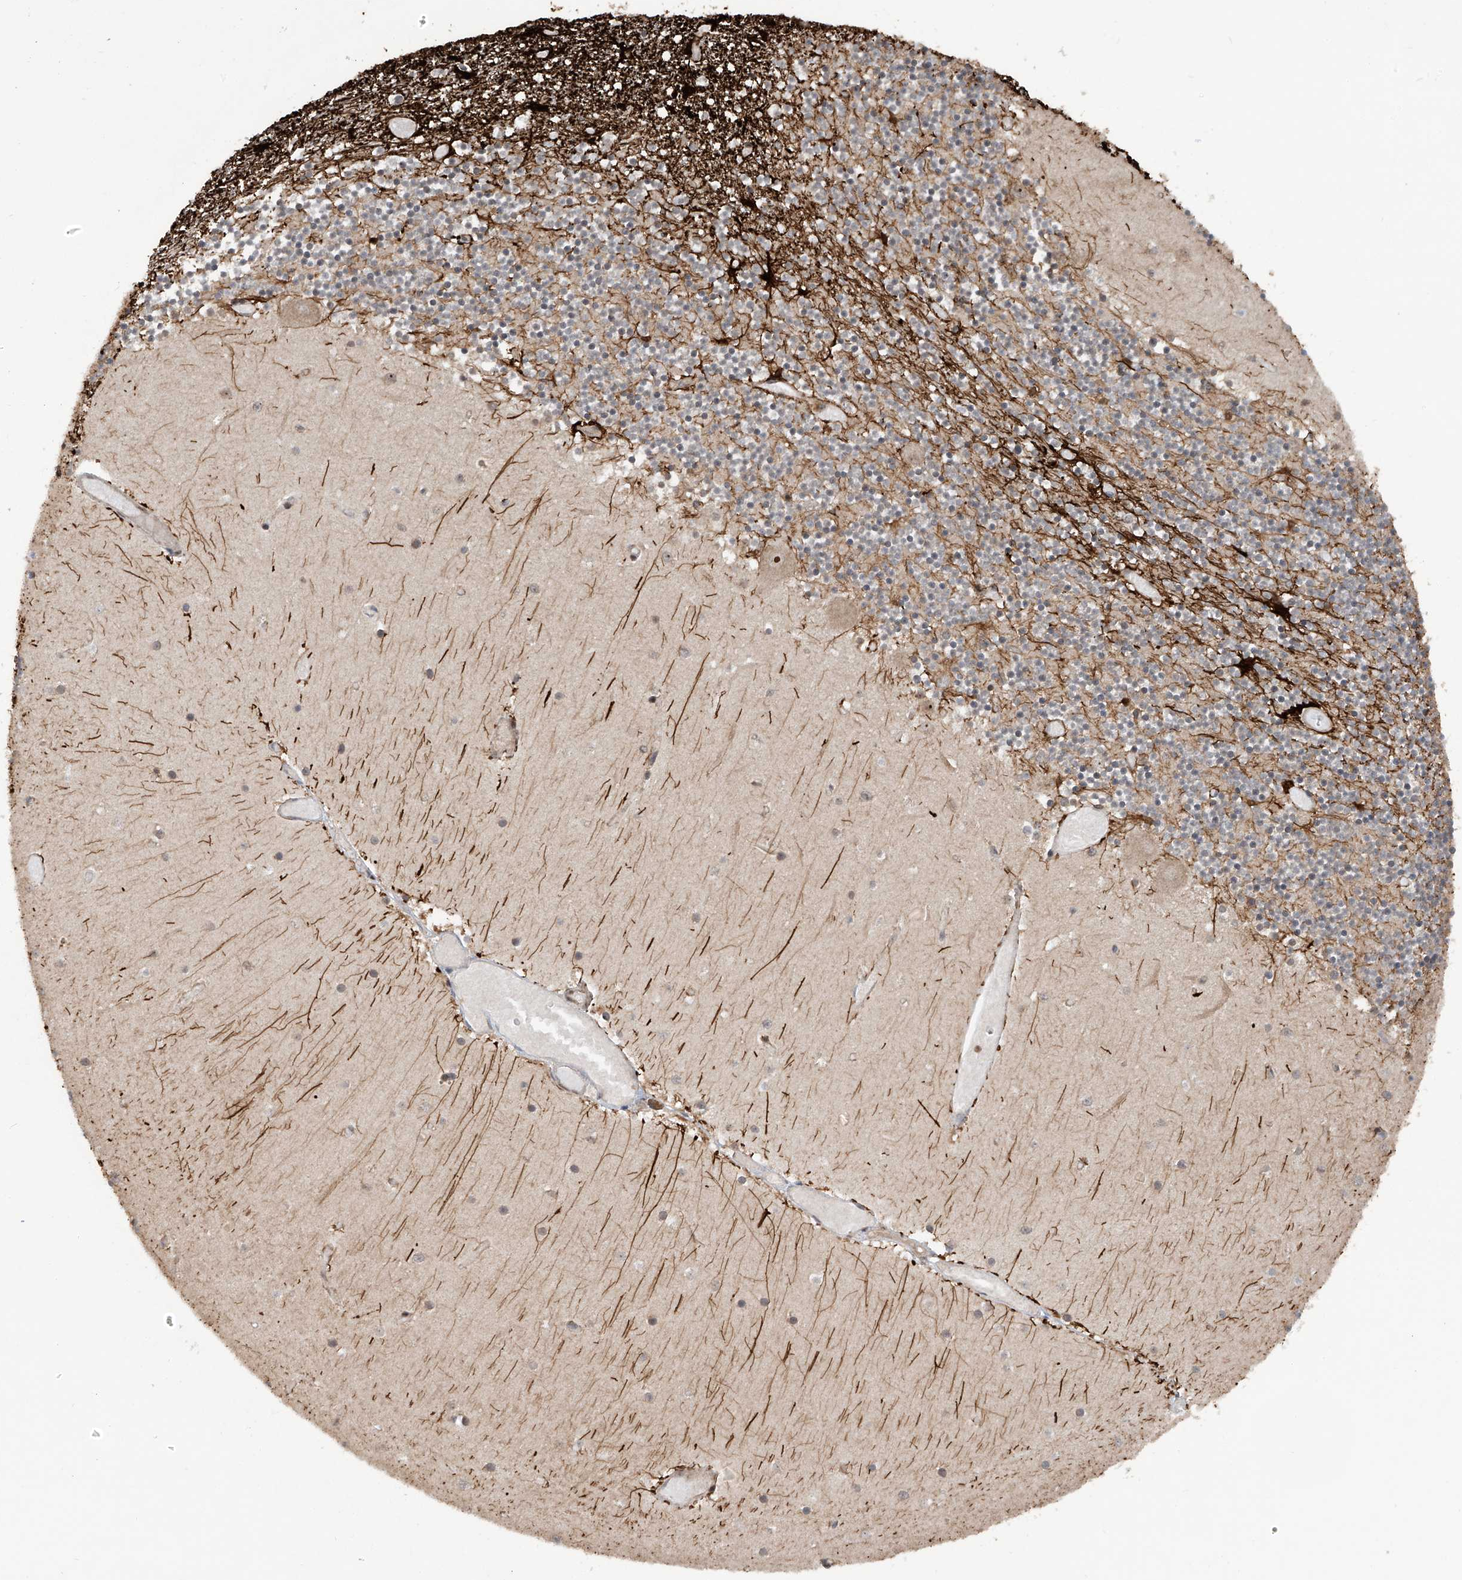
{"staining": {"intensity": "moderate", "quantity": "25%-75%", "location": "cytoplasmic/membranous,nuclear"}, "tissue": "cerebellum", "cell_type": "Cells in granular layer", "image_type": "normal", "snomed": [{"axis": "morphology", "description": "Normal tissue, NOS"}, {"axis": "topography", "description": "Cerebellum"}], "caption": "Benign cerebellum displays moderate cytoplasmic/membranous,nuclear staining in about 25%-75% of cells in granular layer, visualized by immunohistochemistry.", "gene": "C1orf131", "patient": {"sex": "female", "age": 28}}